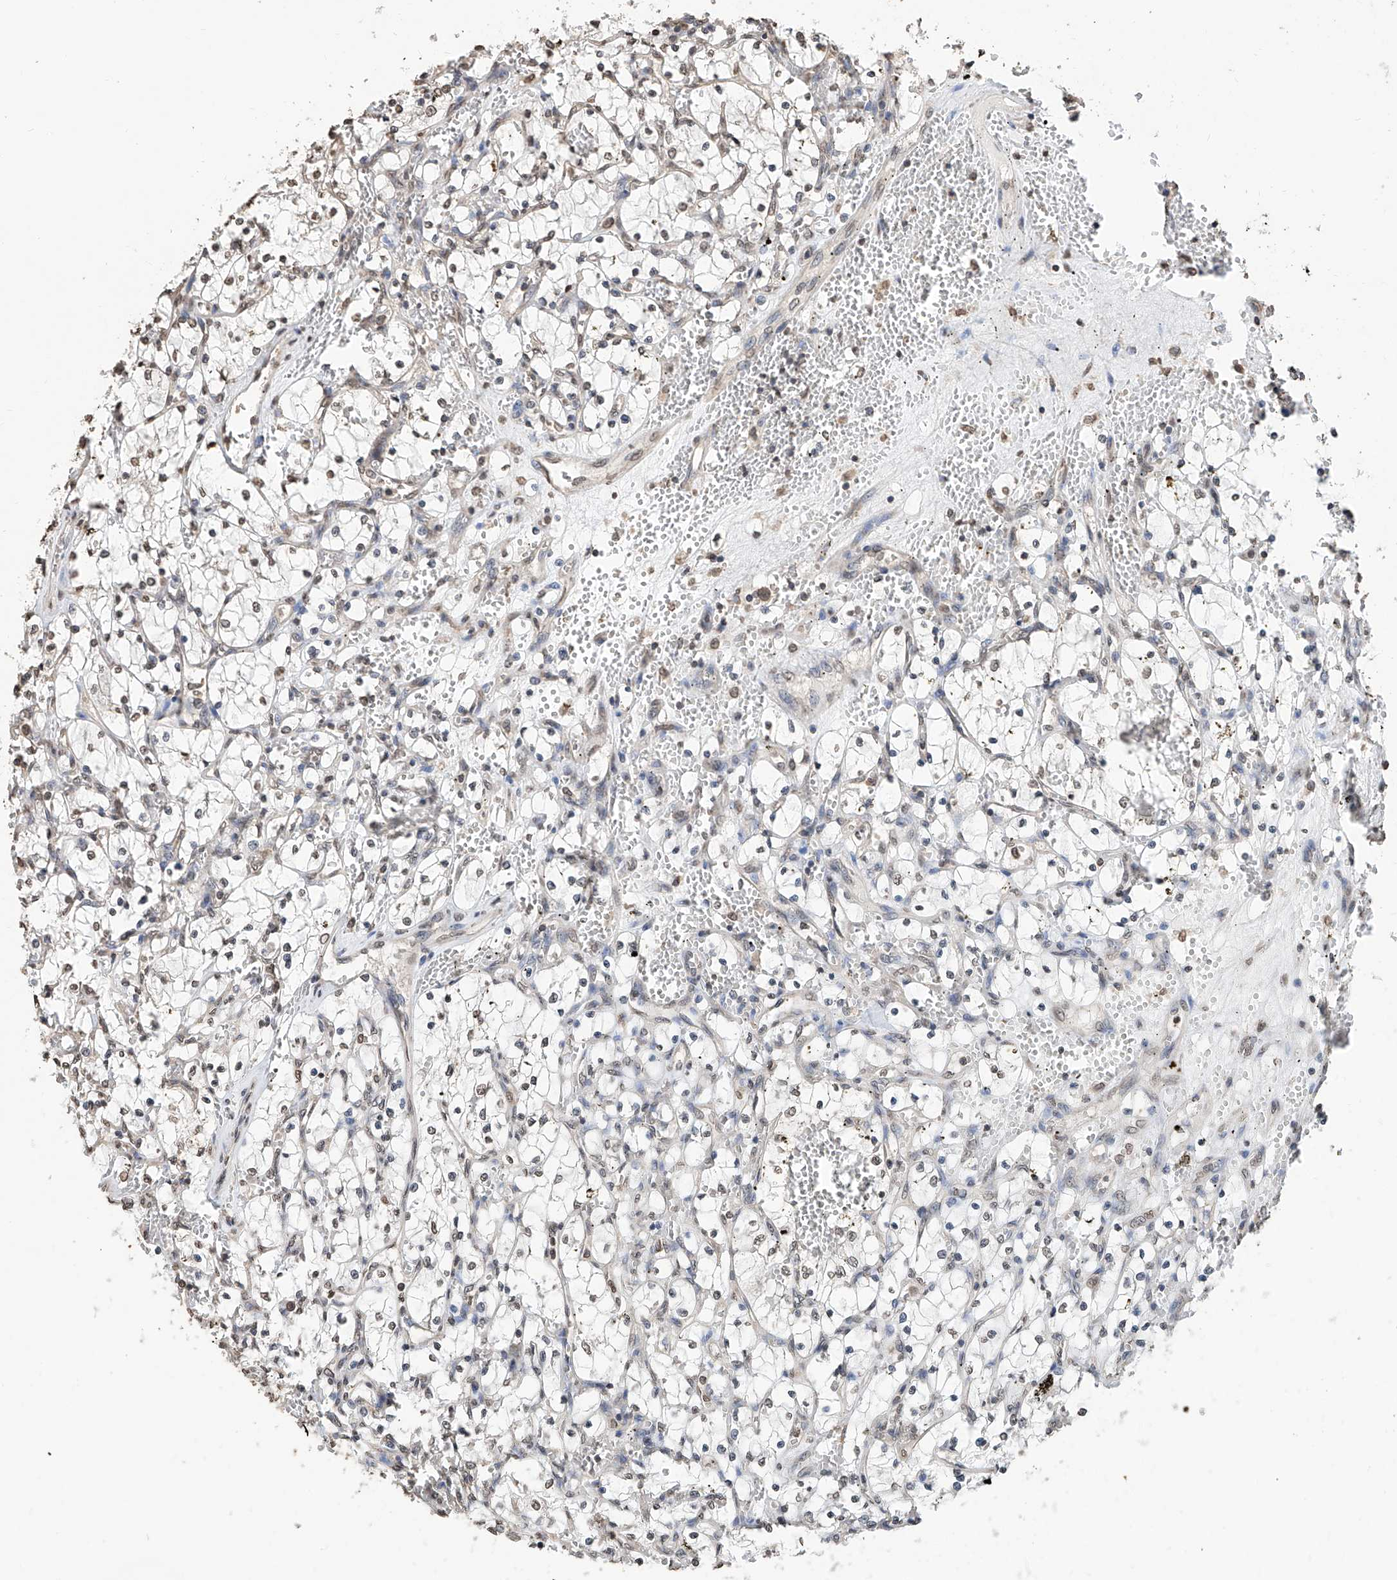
{"staining": {"intensity": "weak", "quantity": ">75%", "location": "nuclear"}, "tissue": "renal cancer", "cell_type": "Tumor cells", "image_type": "cancer", "snomed": [{"axis": "morphology", "description": "Adenocarcinoma, NOS"}, {"axis": "topography", "description": "Kidney"}], "caption": "This micrograph reveals renal adenocarcinoma stained with immunohistochemistry to label a protein in brown. The nuclear of tumor cells show weak positivity for the protein. Nuclei are counter-stained blue.", "gene": "RP9", "patient": {"sex": "female", "age": 69}}